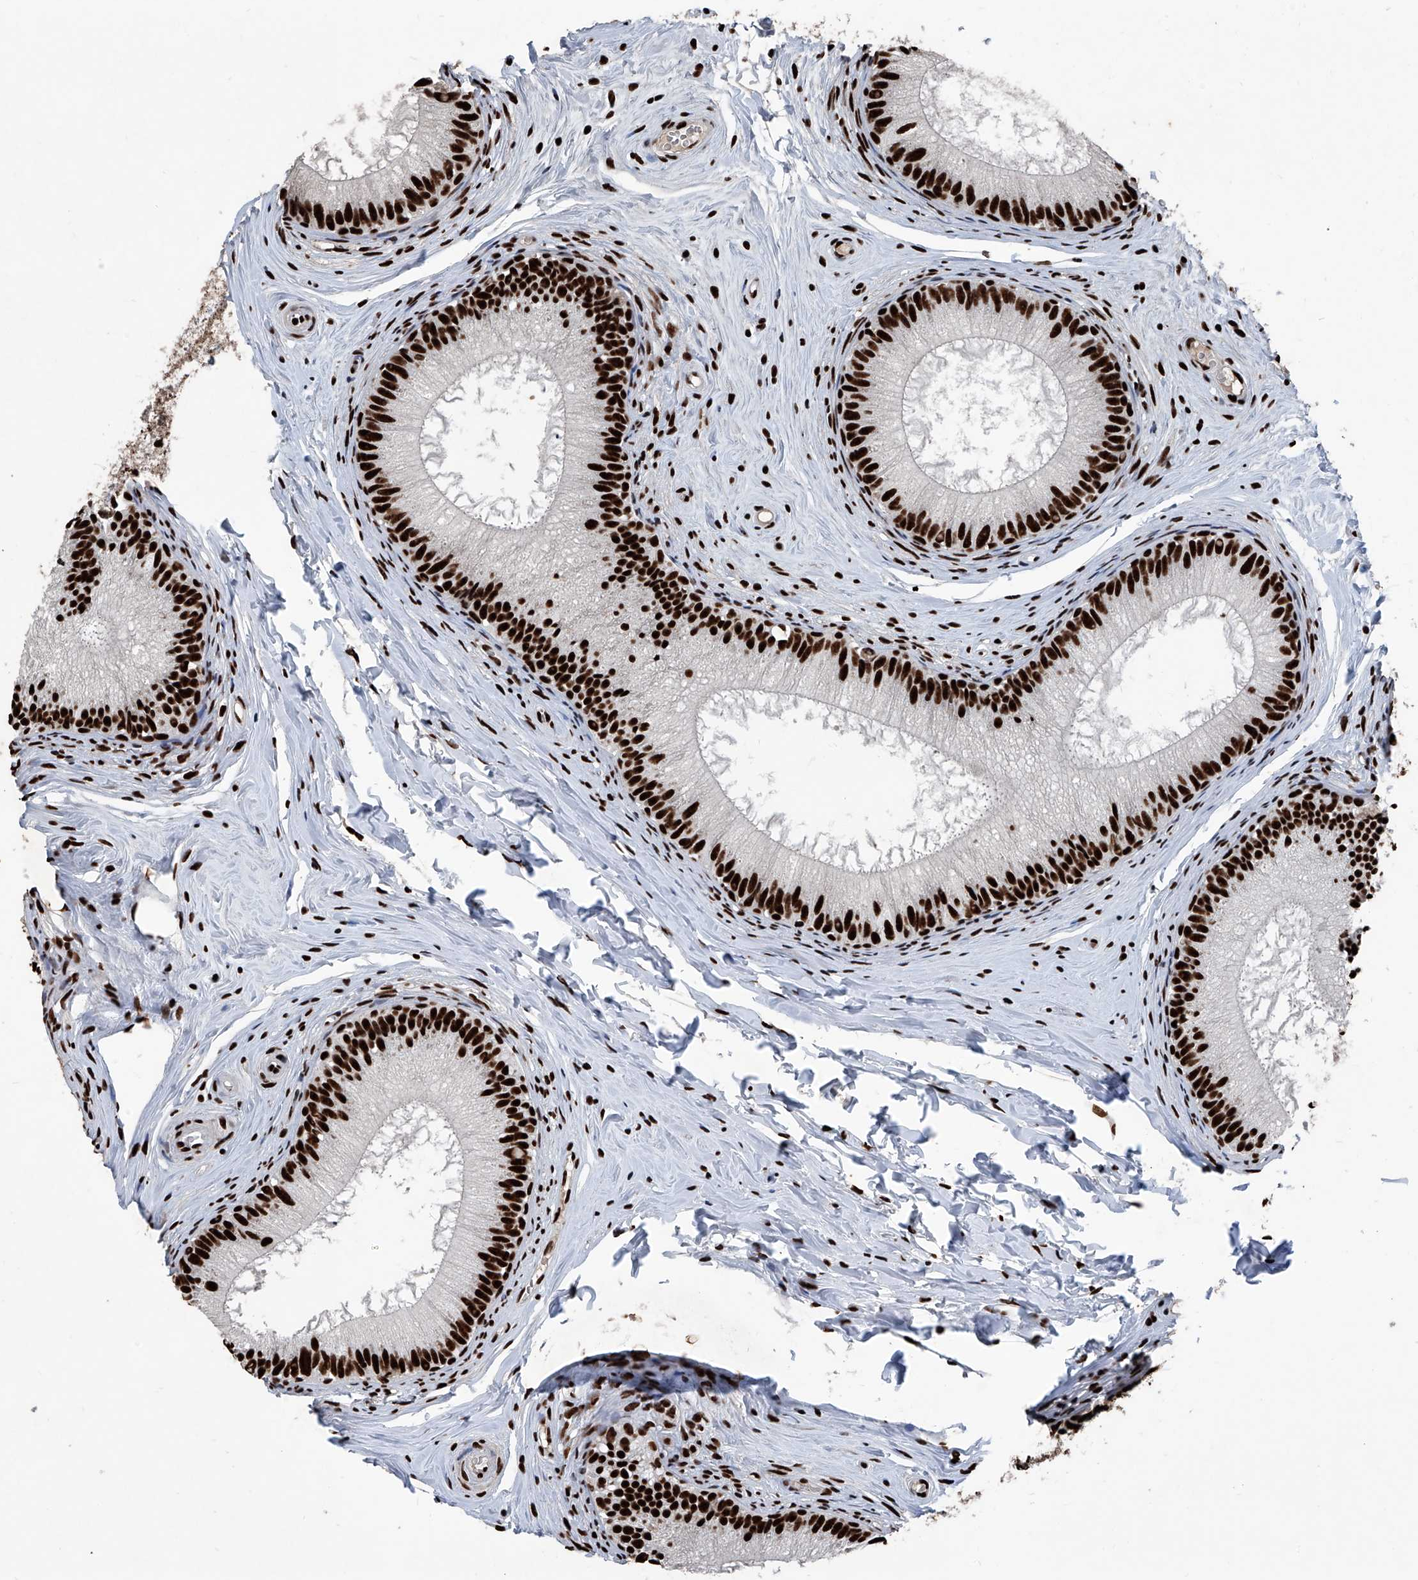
{"staining": {"intensity": "strong", "quantity": ">75%", "location": "nuclear"}, "tissue": "epididymis", "cell_type": "Glandular cells", "image_type": "normal", "snomed": [{"axis": "morphology", "description": "Normal tissue, NOS"}, {"axis": "topography", "description": "Epididymis"}], "caption": "Human epididymis stained with a brown dye exhibits strong nuclear positive positivity in about >75% of glandular cells.", "gene": "DDX39B", "patient": {"sex": "male", "age": 34}}